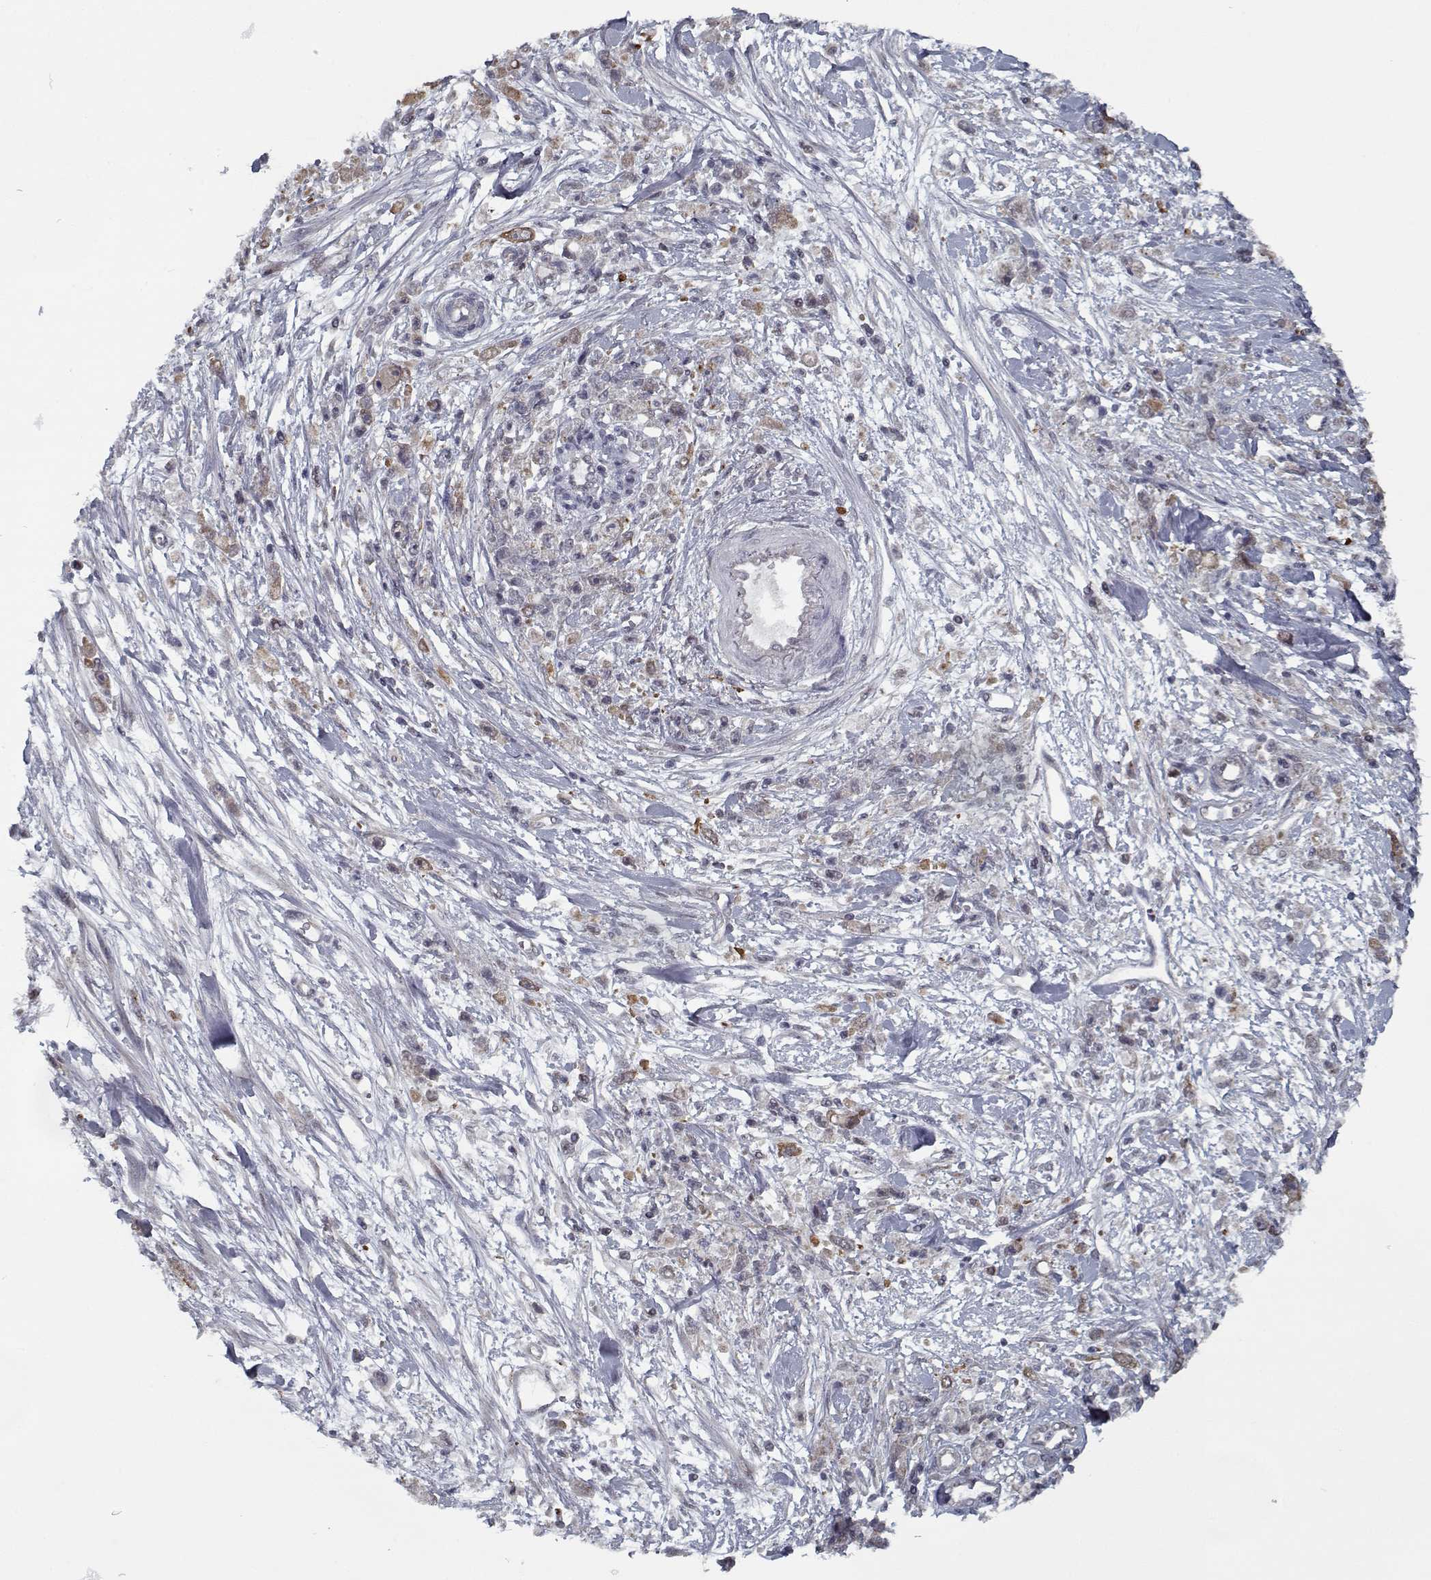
{"staining": {"intensity": "moderate", "quantity": "<25%", "location": "cytoplasmic/membranous"}, "tissue": "stomach cancer", "cell_type": "Tumor cells", "image_type": "cancer", "snomed": [{"axis": "morphology", "description": "Adenocarcinoma, NOS"}, {"axis": "topography", "description": "Stomach"}], "caption": "Protein staining shows moderate cytoplasmic/membranous expression in approximately <25% of tumor cells in stomach cancer.", "gene": "NLK", "patient": {"sex": "female", "age": 59}}